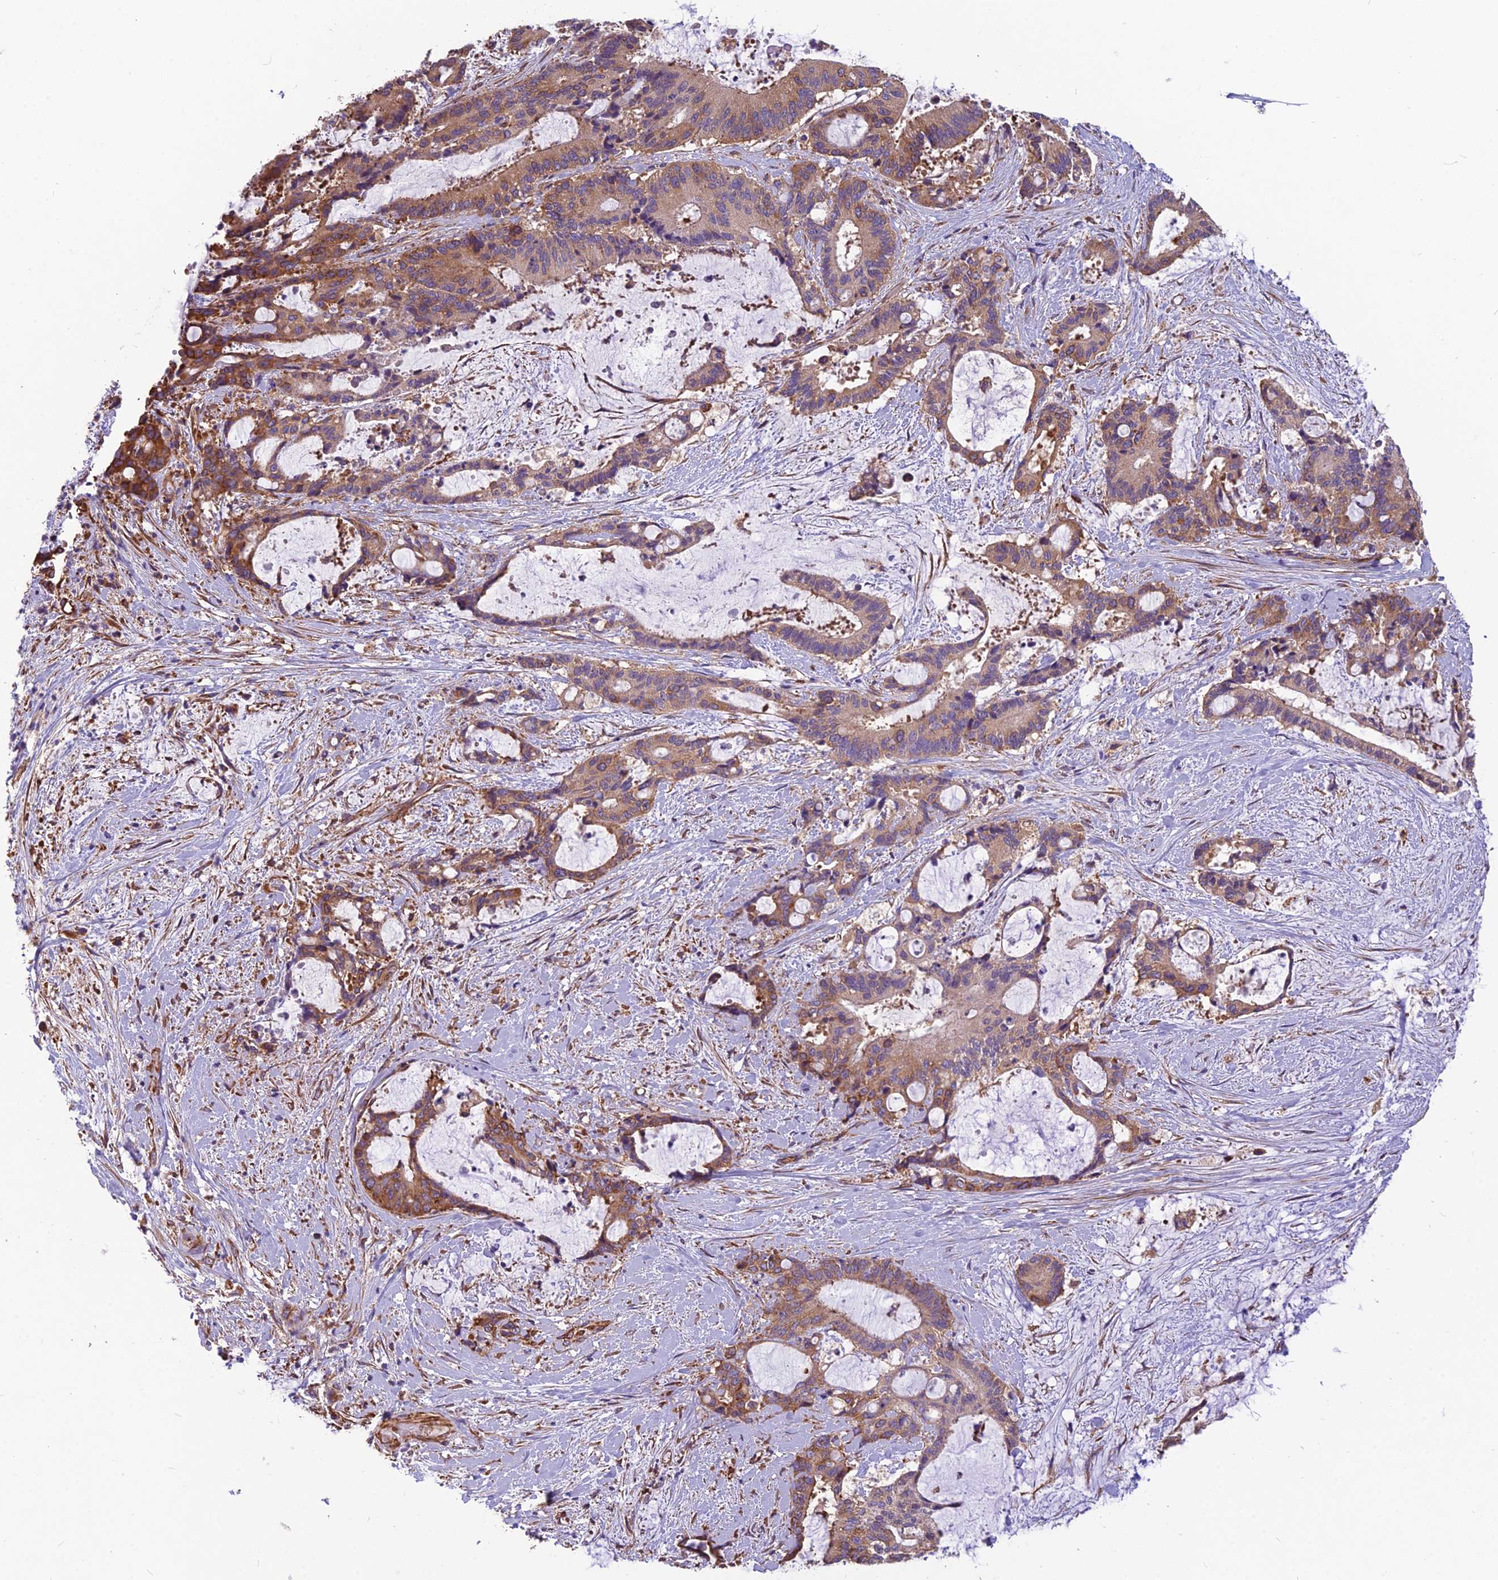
{"staining": {"intensity": "moderate", "quantity": ">75%", "location": "cytoplasmic/membranous"}, "tissue": "liver cancer", "cell_type": "Tumor cells", "image_type": "cancer", "snomed": [{"axis": "morphology", "description": "Normal tissue, NOS"}, {"axis": "morphology", "description": "Cholangiocarcinoma"}, {"axis": "topography", "description": "Liver"}, {"axis": "topography", "description": "Peripheral nerve tissue"}], "caption": "Liver cancer (cholangiocarcinoma) was stained to show a protein in brown. There is medium levels of moderate cytoplasmic/membranous positivity in approximately >75% of tumor cells.", "gene": "SPDL1", "patient": {"sex": "female", "age": 73}}